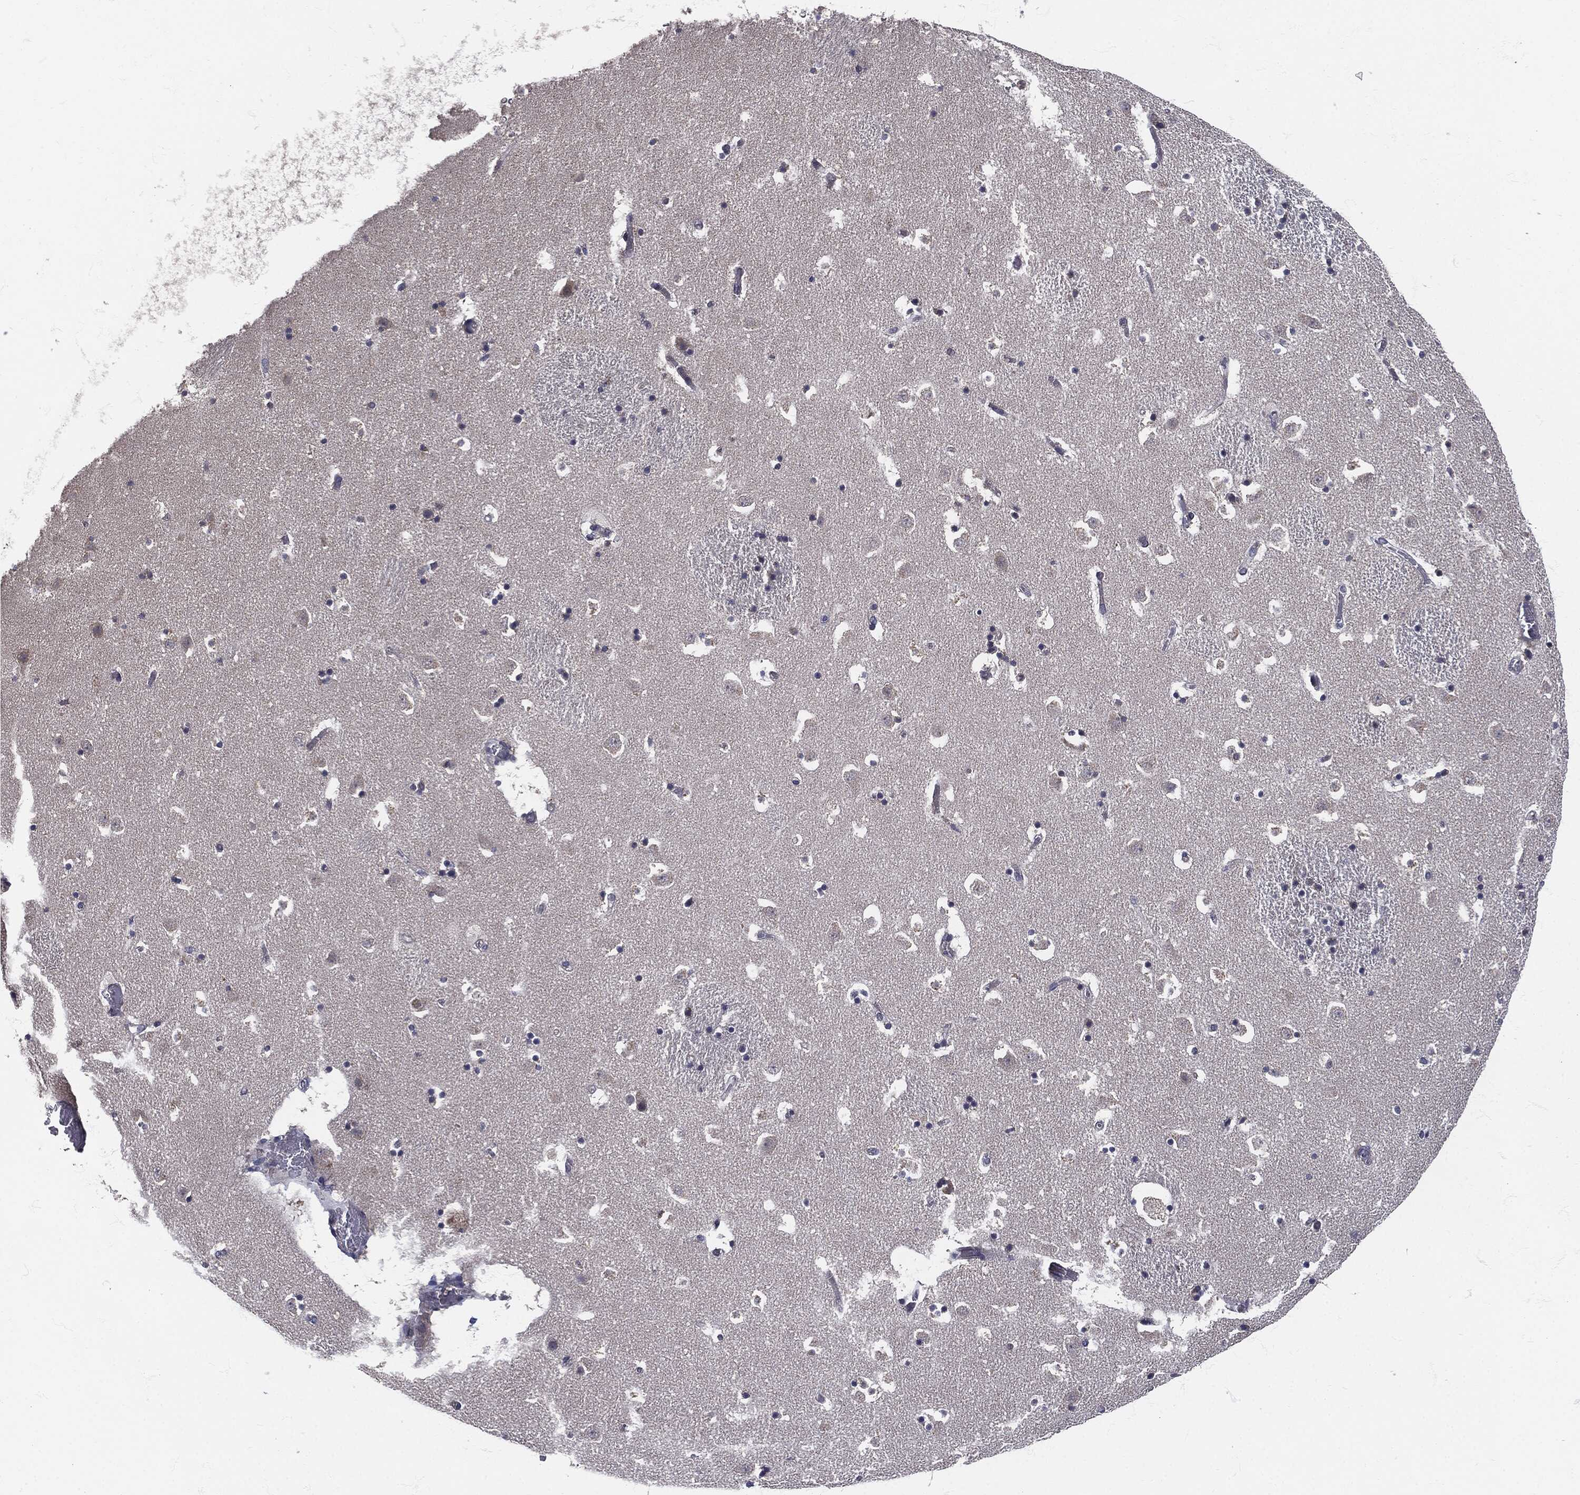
{"staining": {"intensity": "negative", "quantity": "none", "location": "none"}, "tissue": "caudate", "cell_type": "Glial cells", "image_type": "normal", "snomed": [{"axis": "morphology", "description": "Normal tissue, NOS"}, {"axis": "topography", "description": "Lateral ventricle wall"}], "caption": "Immunohistochemical staining of benign caudate exhibits no significant expression in glial cells.", "gene": "SIGLEC9", "patient": {"sex": "female", "age": 42}}